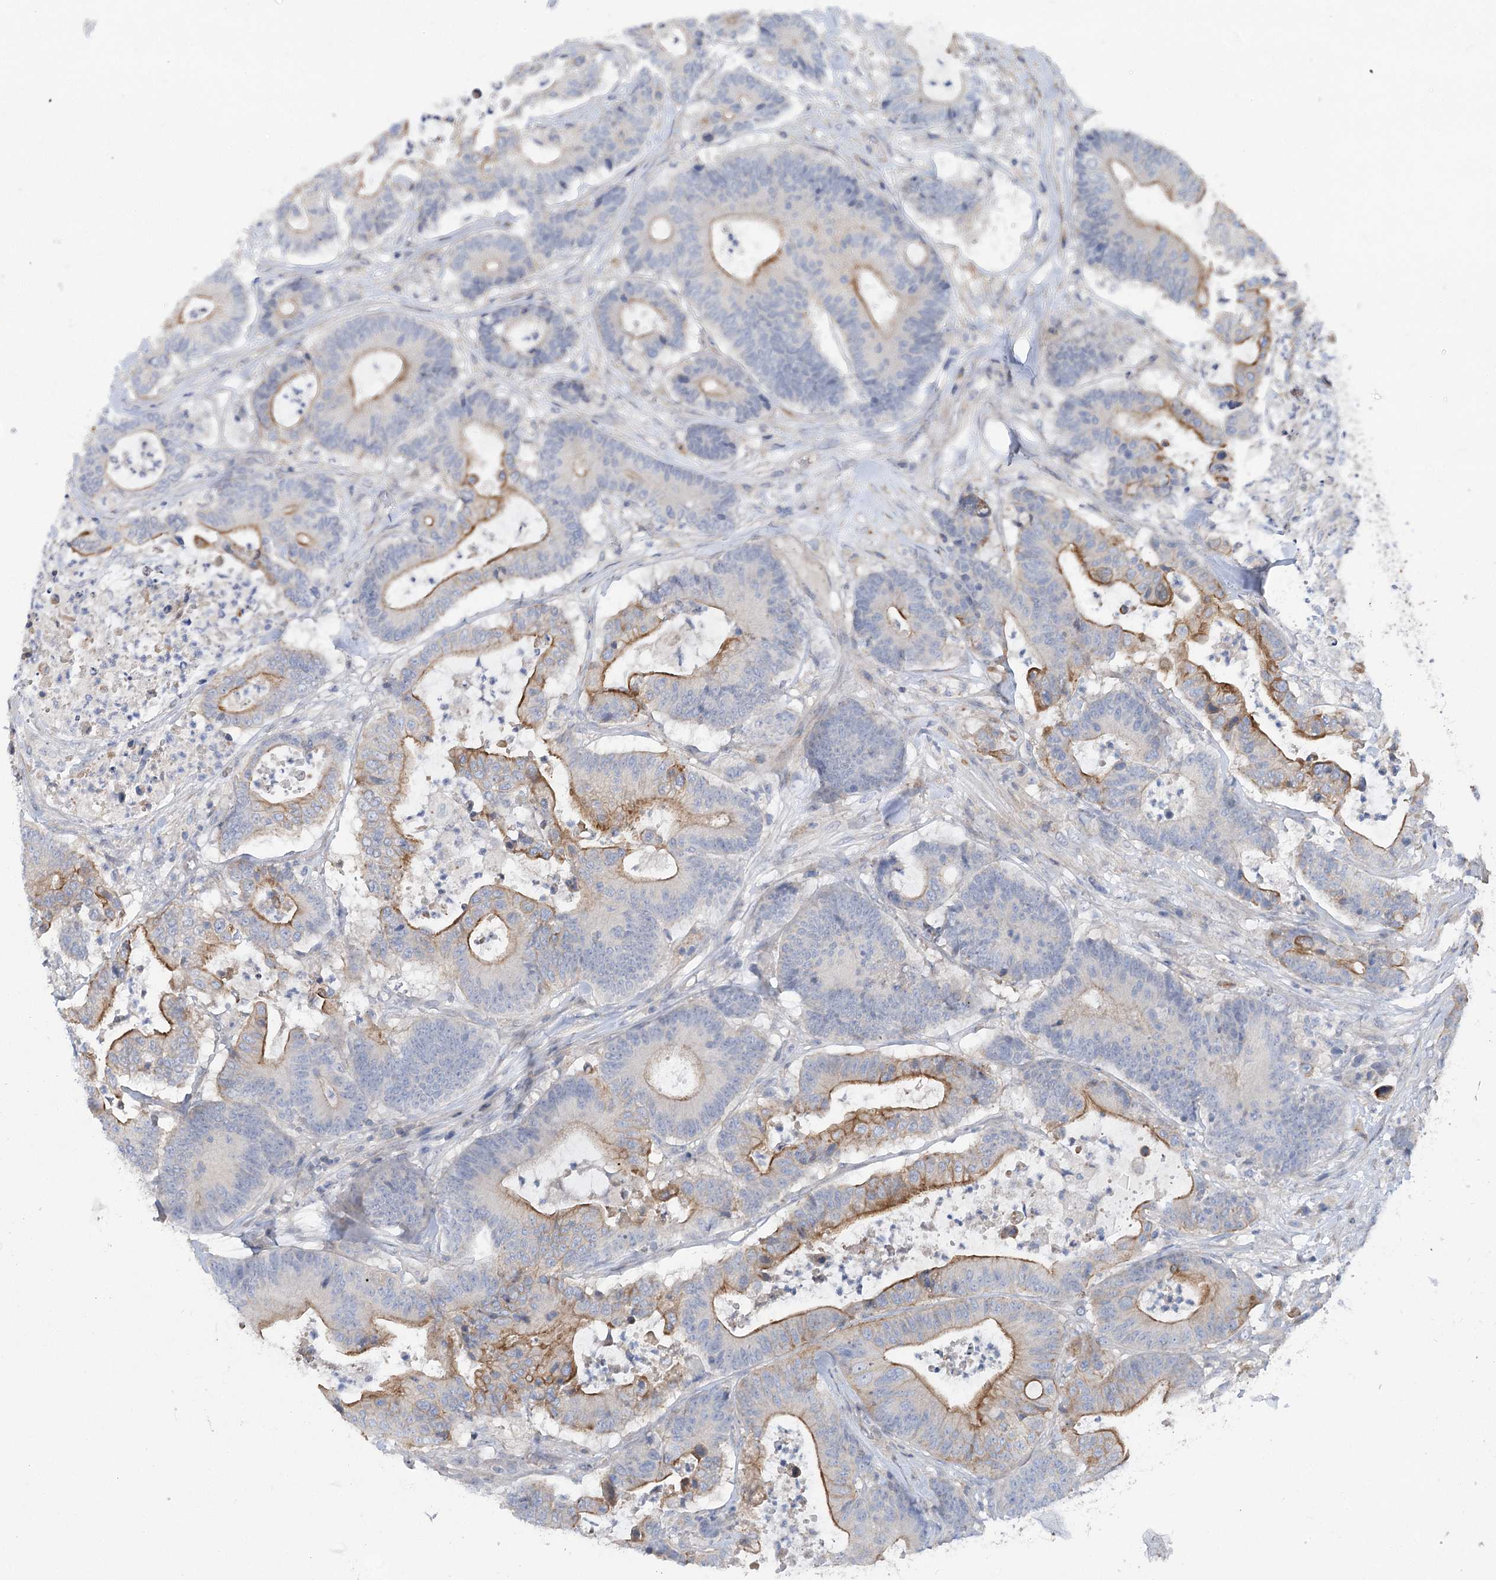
{"staining": {"intensity": "moderate", "quantity": "25%-75%", "location": "cytoplasmic/membranous"}, "tissue": "colorectal cancer", "cell_type": "Tumor cells", "image_type": "cancer", "snomed": [{"axis": "morphology", "description": "Adenocarcinoma, NOS"}, {"axis": "topography", "description": "Colon"}], "caption": "The photomicrograph displays staining of adenocarcinoma (colorectal), revealing moderate cytoplasmic/membranous protein expression (brown color) within tumor cells.", "gene": "SCN11A", "patient": {"sex": "female", "age": 84}}